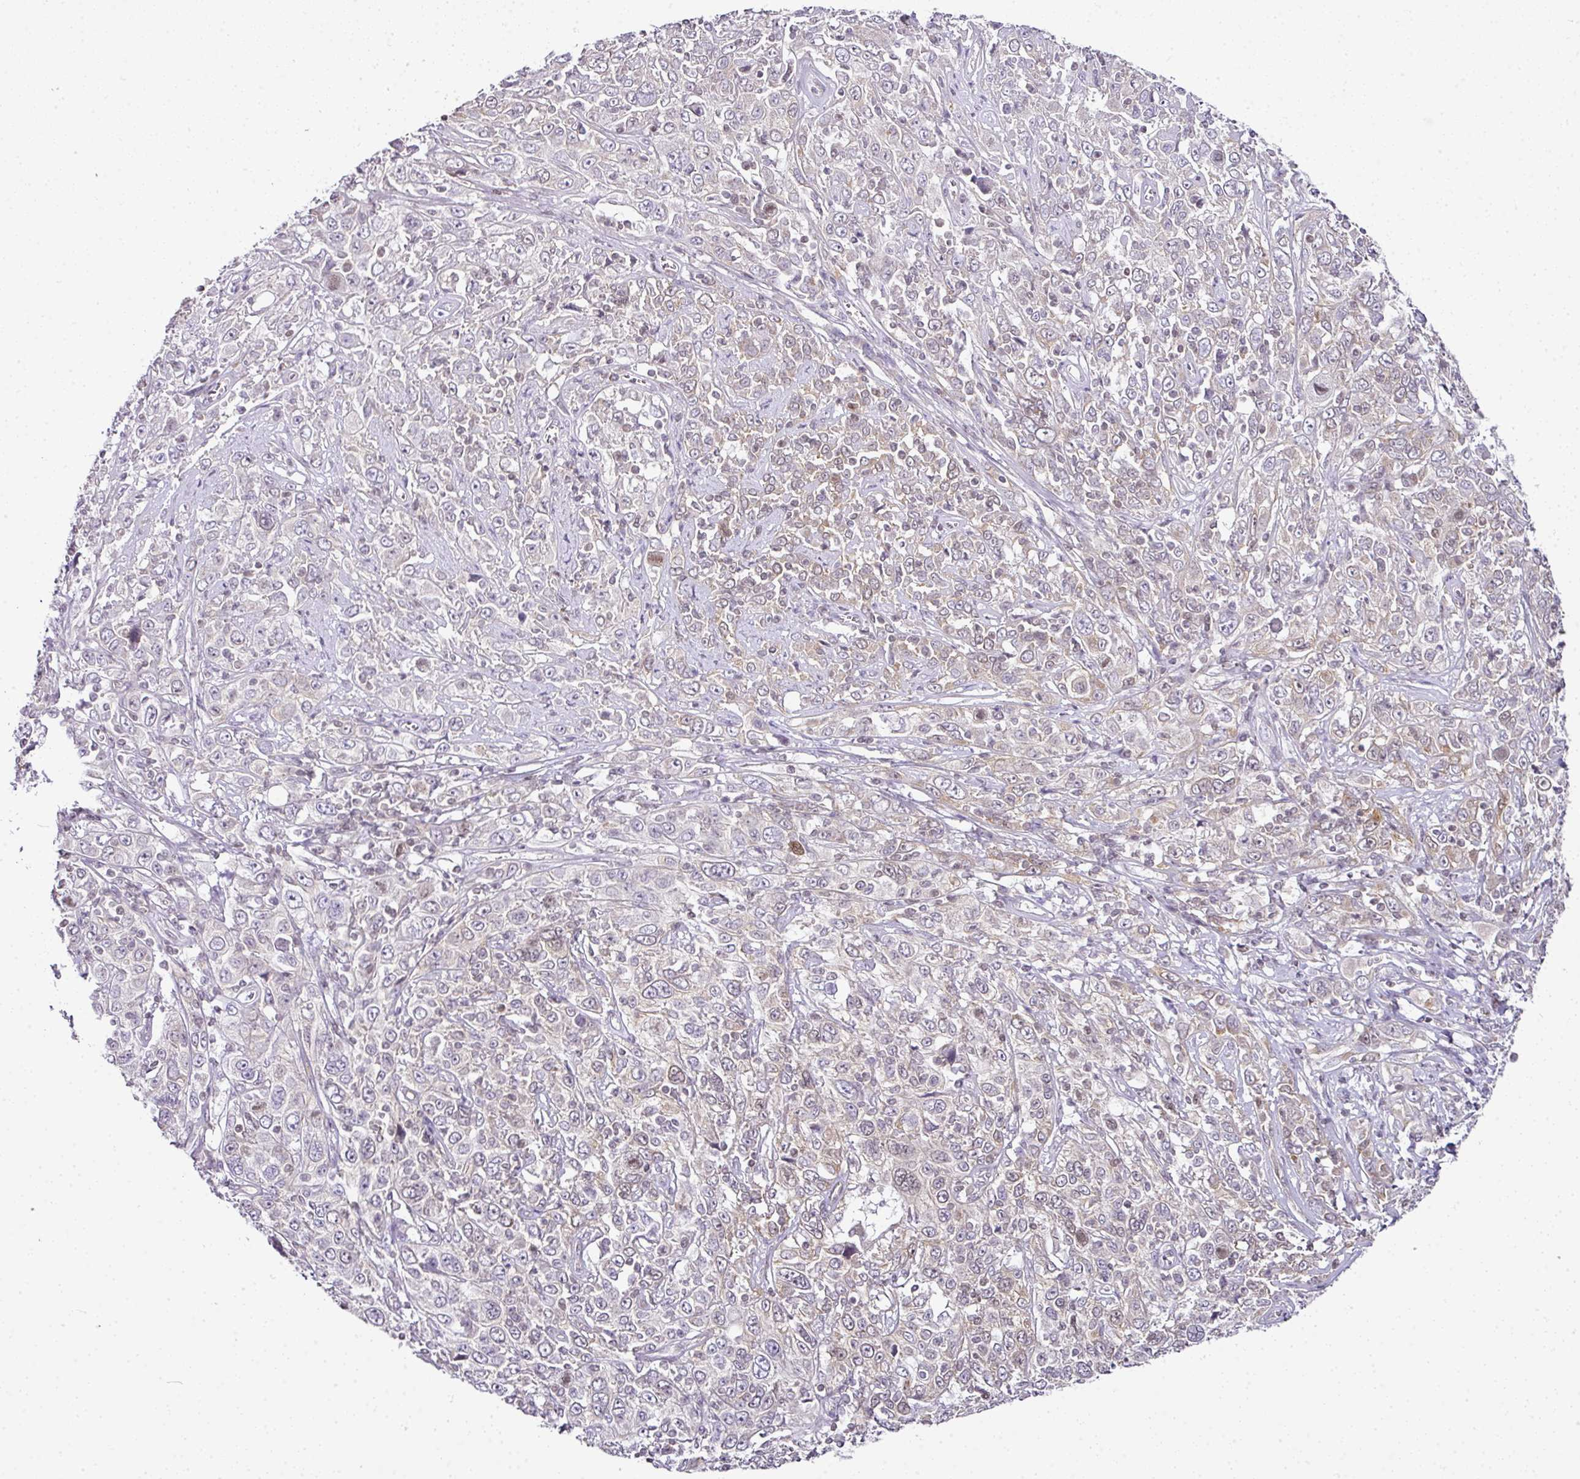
{"staining": {"intensity": "weak", "quantity": "<25%", "location": "cytoplasmic/membranous"}, "tissue": "cervical cancer", "cell_type": "Tumor cells", "image_type": "cancer", "snomed": [{"axis": "morphology", "description": "Squamous cell carcinoma, NOS"}, {"axis": "topography", "description": "Cervix"}], "caption": "The immunohistochemistry micrograph has no significant positivity in tumor cells of cervical squamous cell carcinoma tissue. (DAB immunohistochemistry (IHC) visualized using brightfield microscopy, high magnification).", "gene": "FAM32A", "patient": {"sex": "female", "age": 46}}